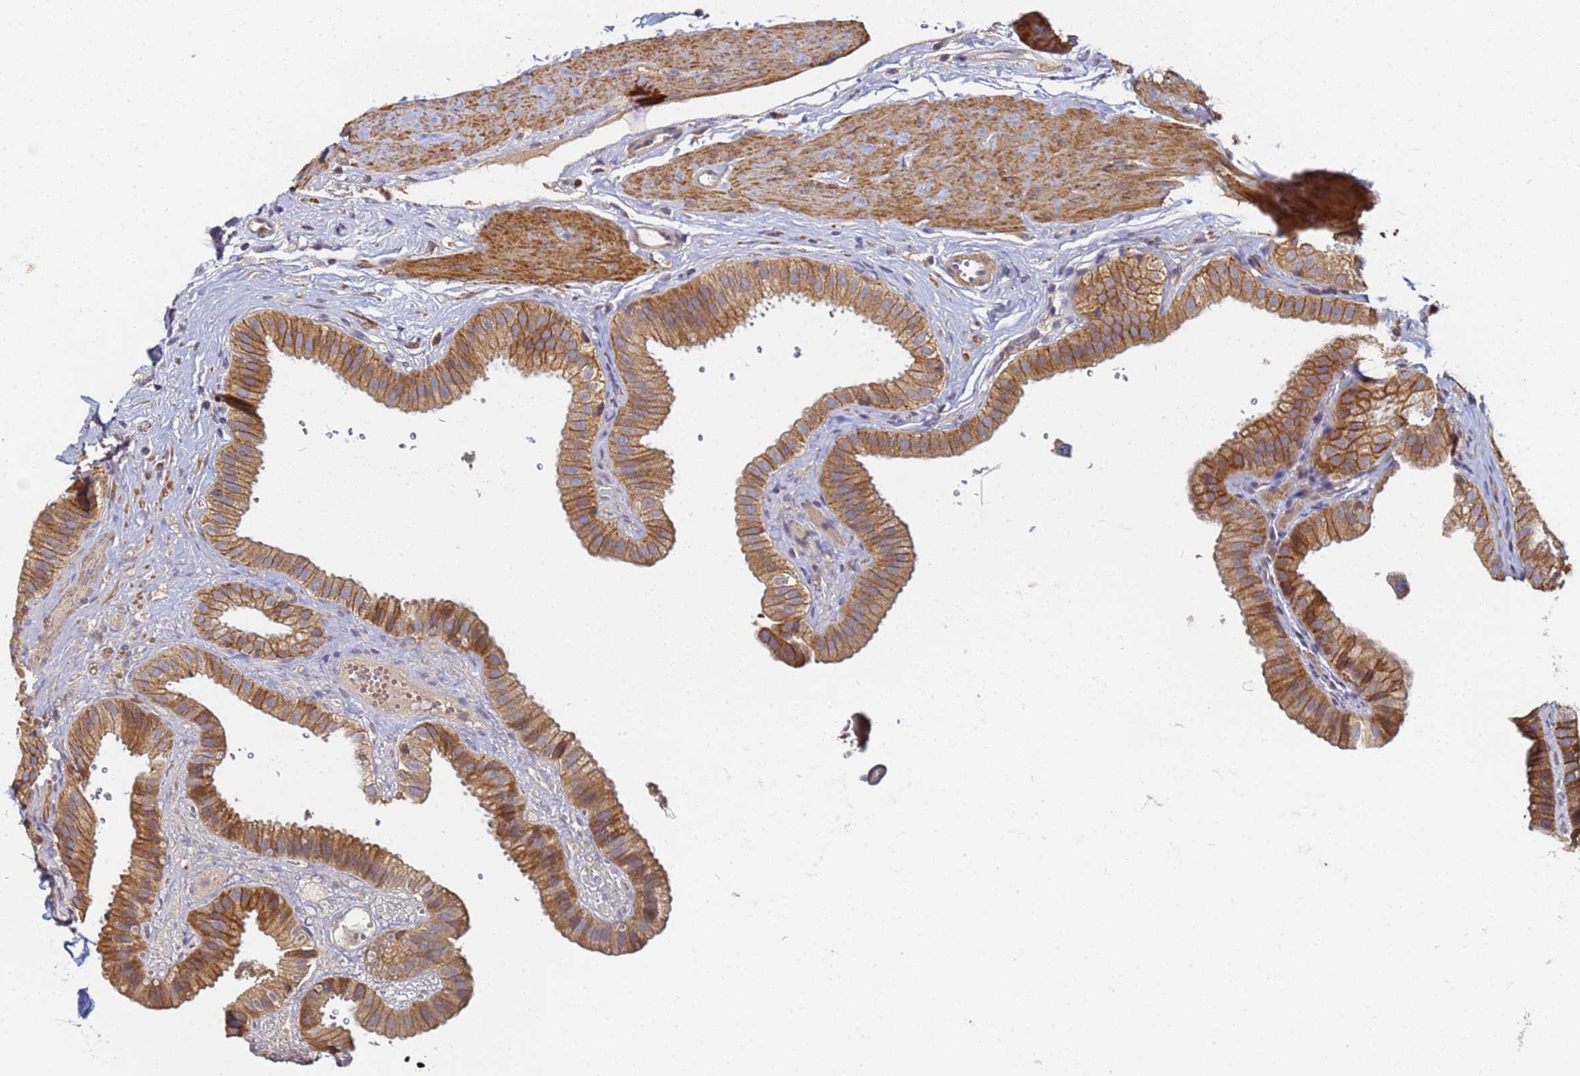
{"staining": {"intensity": "moderate", "quantity": ">75%", "location": "cytoplasmic/membranous"}, "tissue": "gallbladder", "cell_type": "Glandular cells", "image_type": "normal", "snomed": [{"axis": "morphology", "description": "Normal tissue, NOS"}, {"axis": "topography", "description": "Gallbladder"}], "caption": "Glandular cells show moderate cytoplasmic/membranous expression in about >75% of cells in unremarkable gallbladder.", "gene": "LRRC69", "patient": {"sex": "female", "age": 61}}